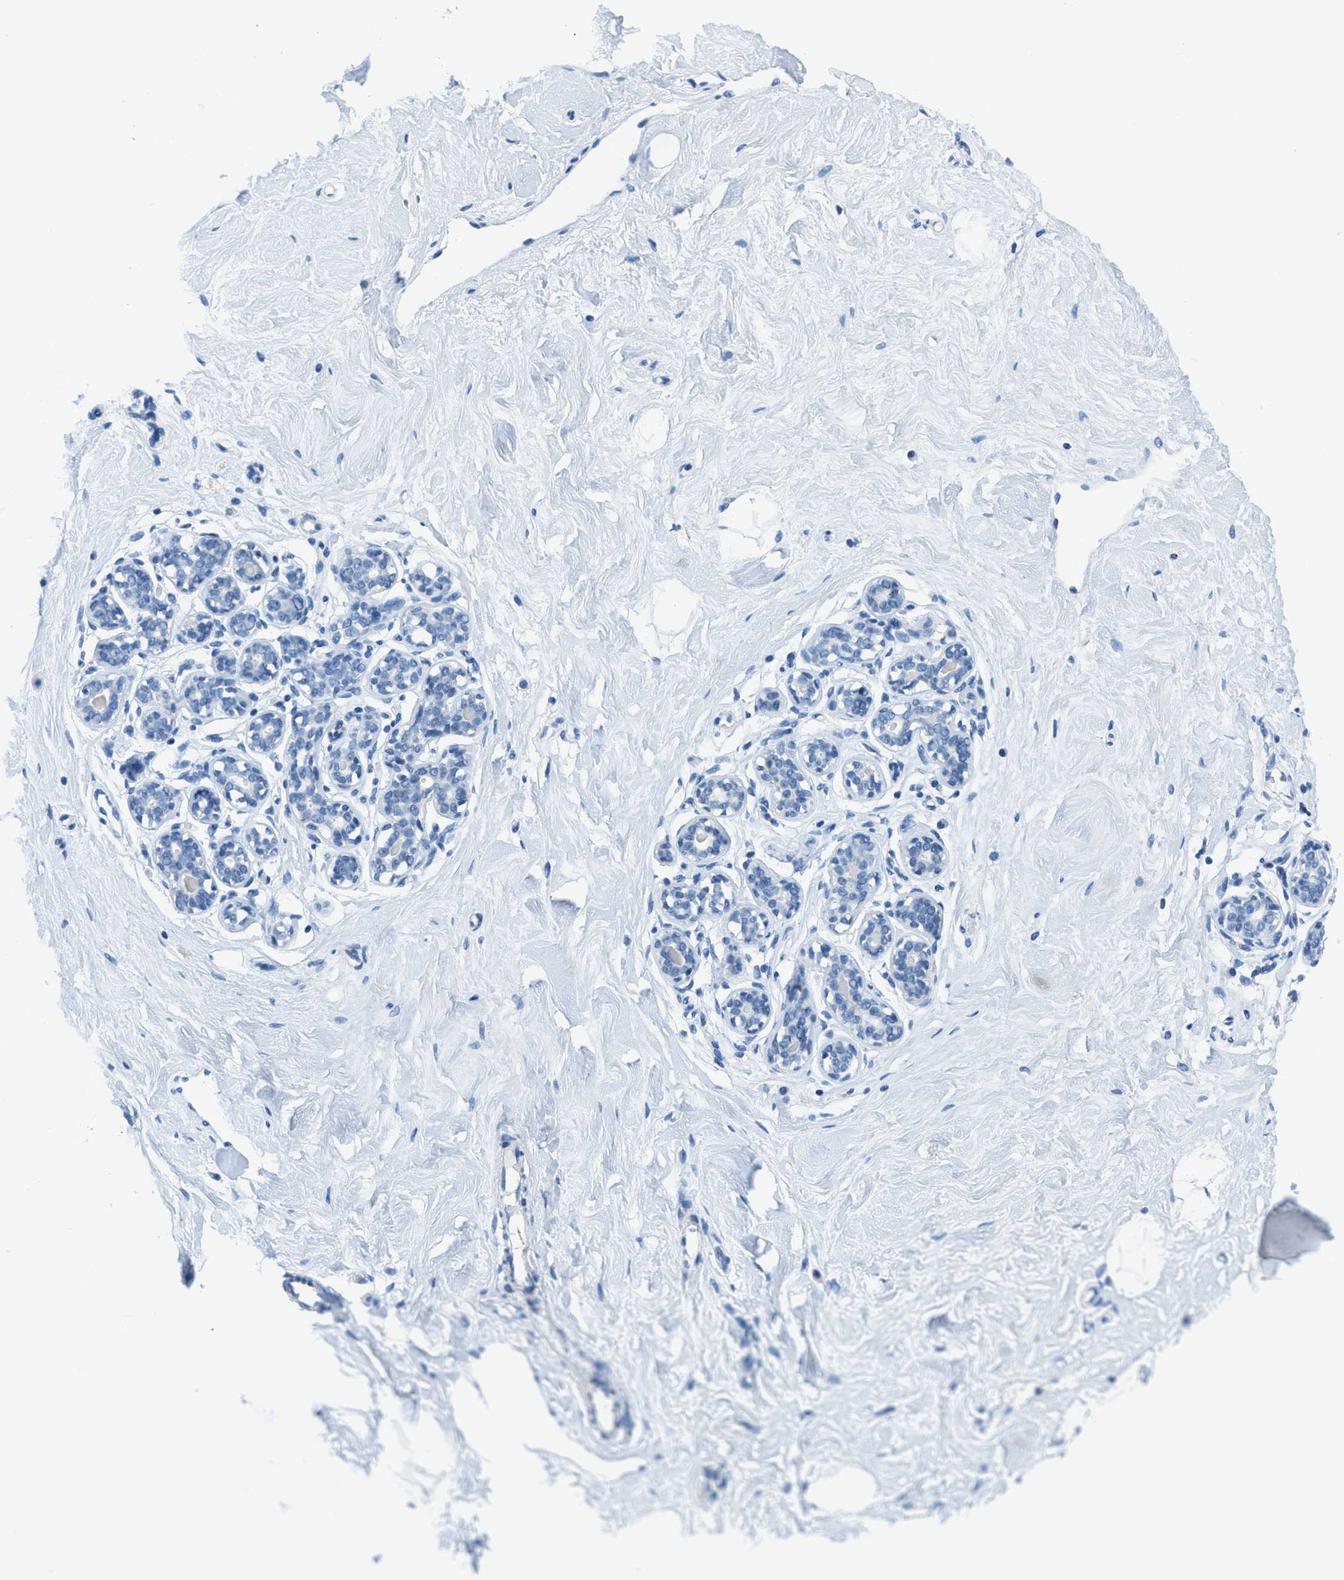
{"staining": {"intensity": "negative", "quantity": "none", "location": "none"}, "tissue": "breast", "cell_type": "Adipocytes", "image_type": "normal", "snomed": [{"axis": "morphology", "description": "Normal tissue, NOS"}, {"axis": "topography", "description": "Breast"}], "caption": "An immunohistochemistry (IHC) photomicrograph of benign breast is shown. There is no staining in adipocytes of breast.", "gene": "MGARP", "patient": {"sex": "female", "age": 23}}